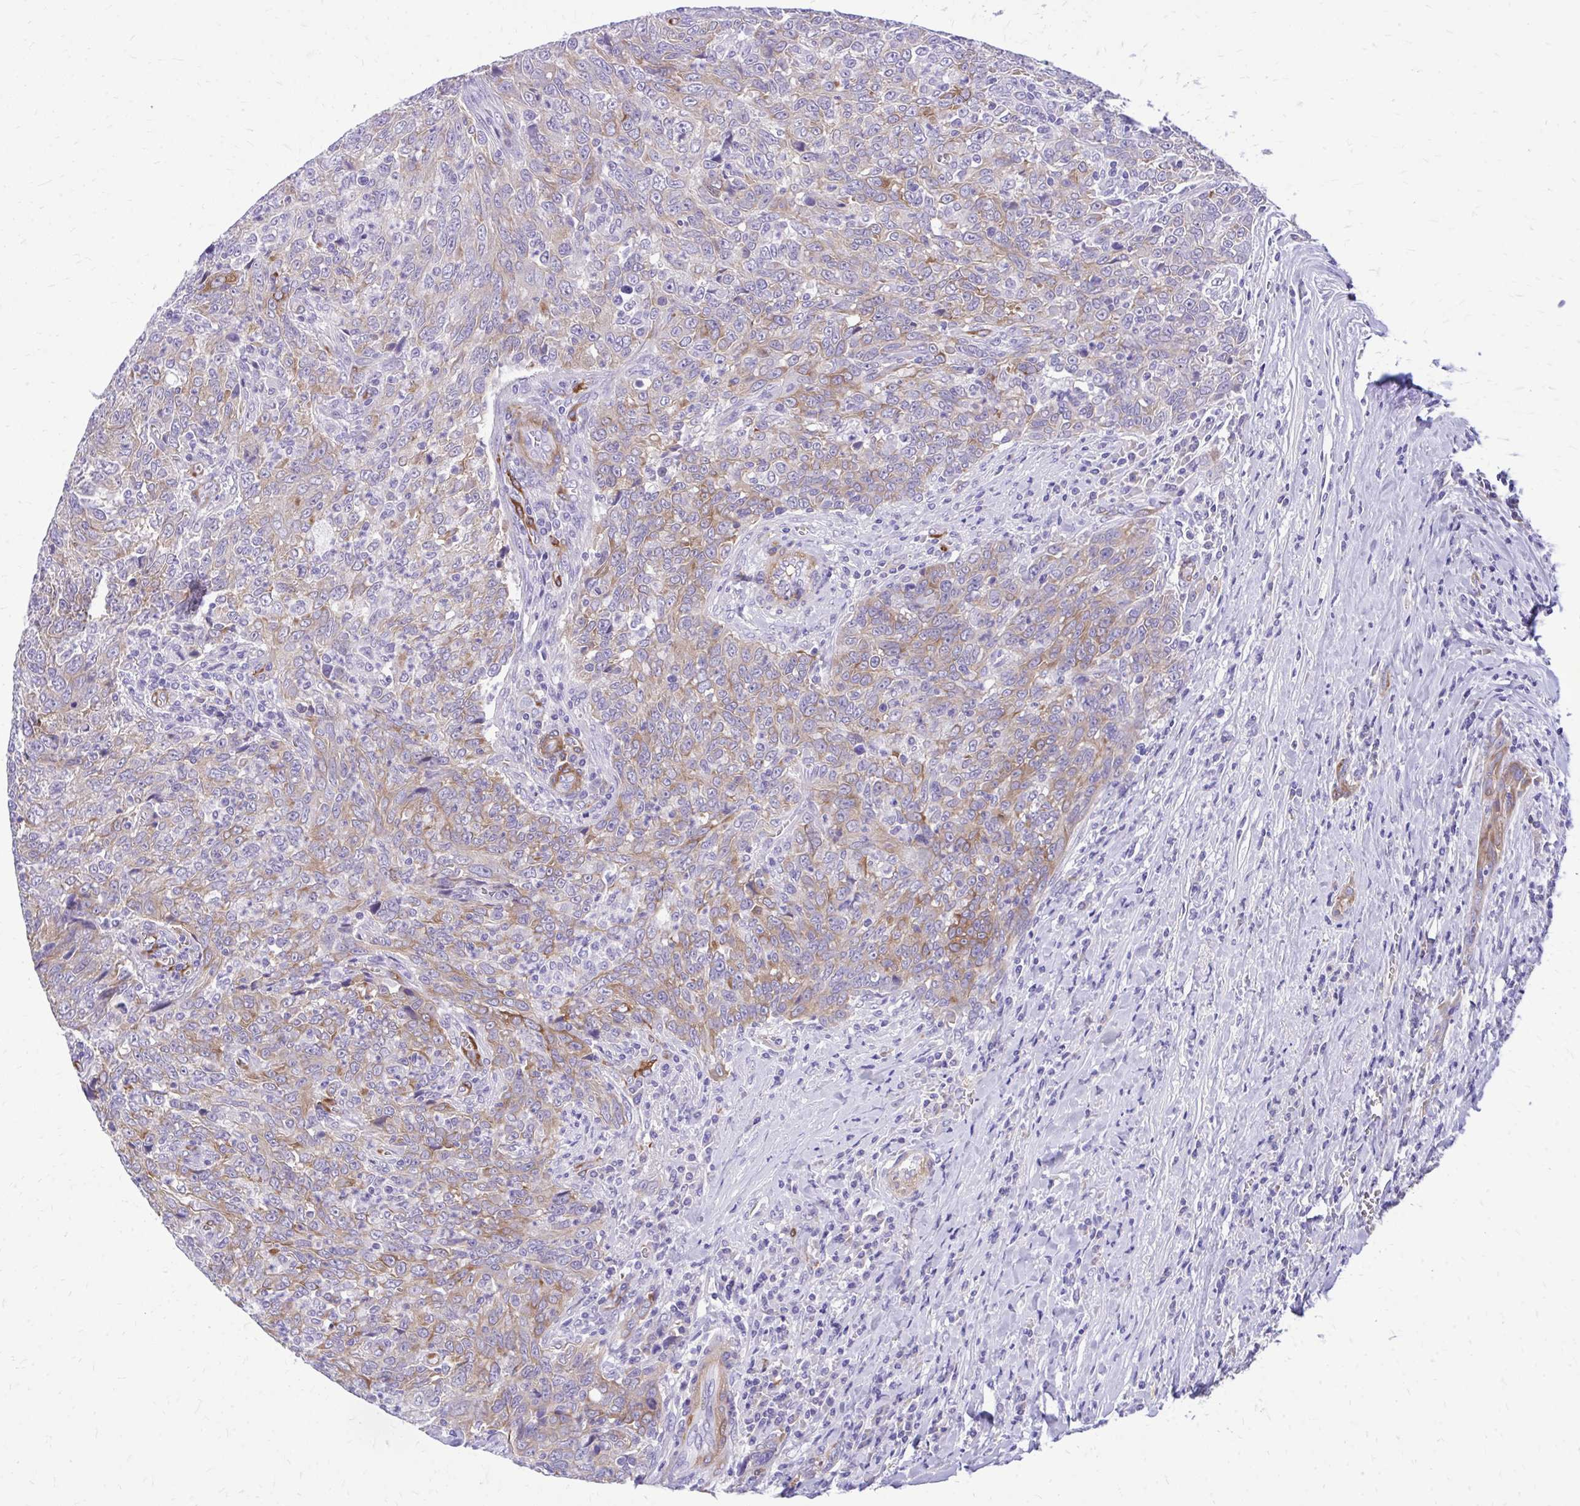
{"staining": {"intensity": "moderate", "quantity": "25%-75%", "location": "cytoplasmic/membranous"}, "tissue": "breast cancer", "cell_type": "Tumor cells", "image_type": "cancer", "snomed": [{"axis": "morphology", "description": "Duct carcinoma"}, {"axis": "topography", "description": "Breast"}], "caption": "Immunohistochemical staining of breast intraductal carcinoma displays moderate cytoplasmic/membranous protein staining in about 25%-75% of tumor cells.", "gene": "EPB41L1", "patient": {"sex": "female", "age": 50}}